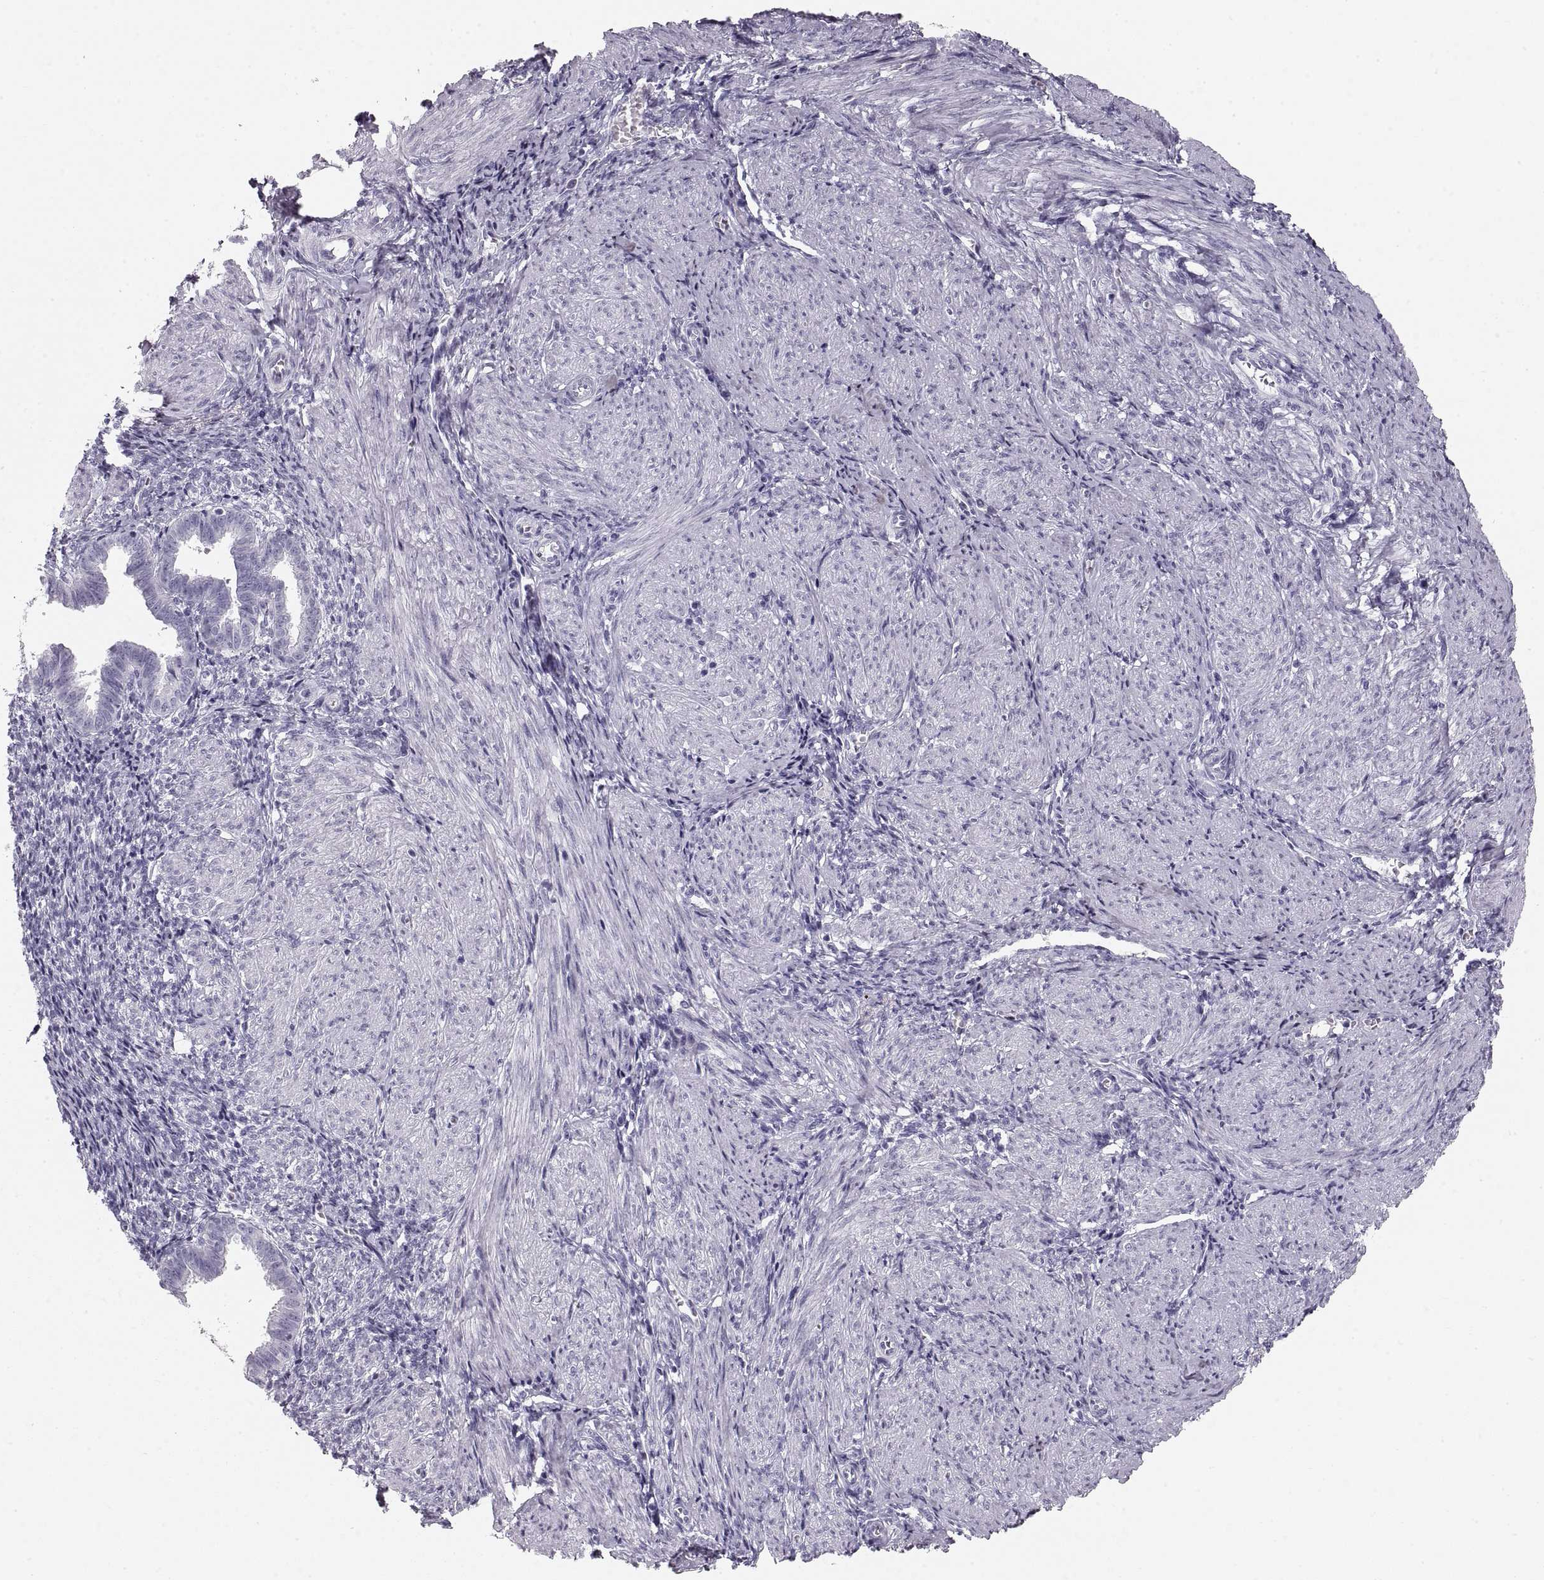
{"staining": {"intensity": "negative", "quantity": "none", "location": "none"}, "tissue": "endometrium", "cell_type": "Cells in endometrial stroma", "image_type": "normal", "snomed": [{"axis": "morphology", "description": "Normal tissue, NOS"}, {"axis": "topography", "description": "Endometrium"}], "caption": "The micrograph reveals no staining of cells in endometrial stroma in unremarkable endometrium.", "gene": "CRYAA", "patient": {"sex": "female", "age": 37}}